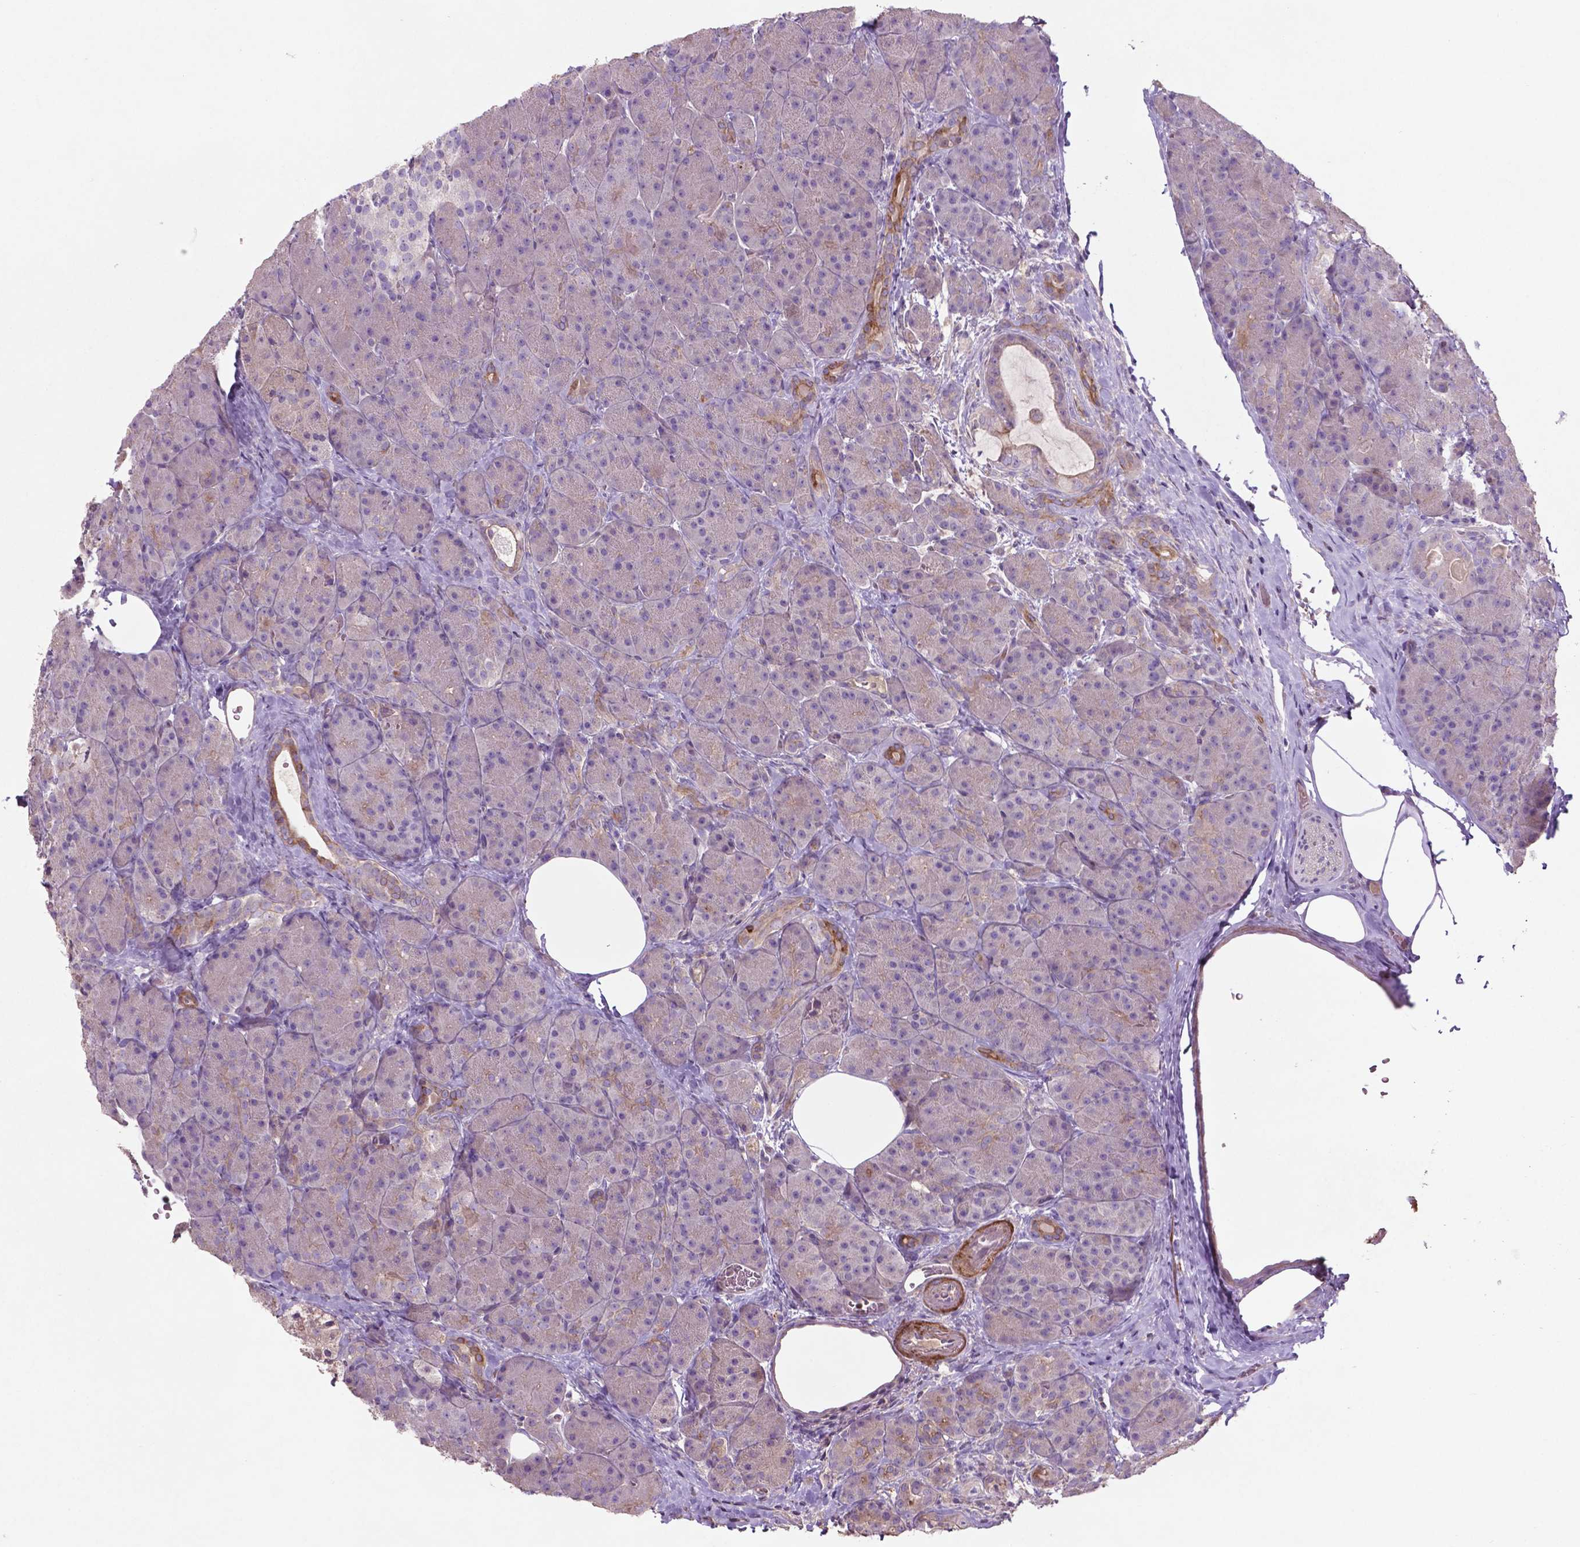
{"staining": {"intensity": "negative", "quantity": "none", "location": "none"}, "tissue": "pancreas", "cell_type": "Exocrine glandular cells", "image_type": "normal", "snomed": [{"axis": "morphology", "description": "Normal tissue, NOS"}, {"axis": "topography", "description": "Pancreas"}], "caption": "Photomicrograph shows no significant protein staining in exocrine glandular cells of normal pancreas. Nuclei are stained in blue.", "gene": "BMP4", "patient": {"sex": "male", "age": 57}}